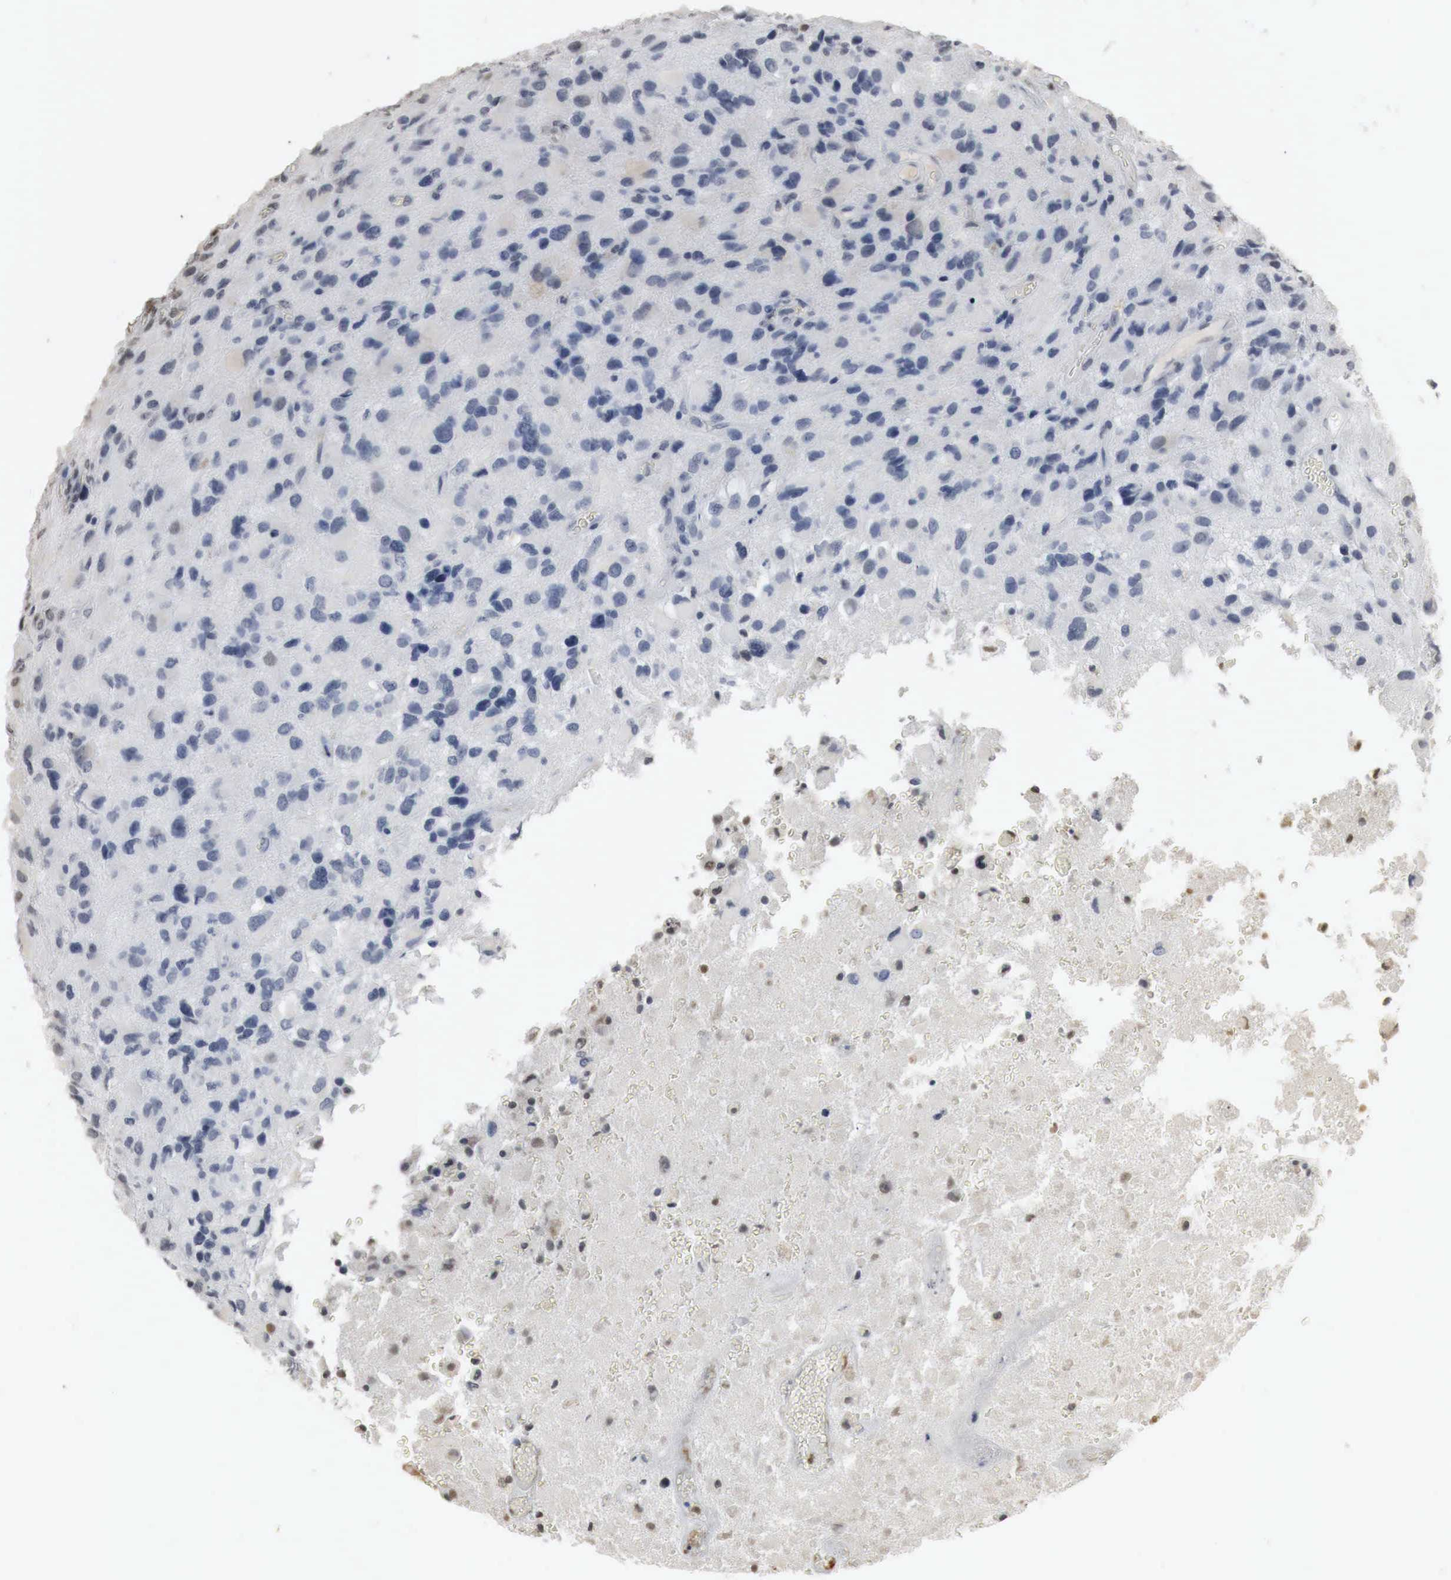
{"staining": {"intensity": "negative", "quantity": "none", "location": "none"}, "tissue": "glioma", "cell_type": "Tumor cells", "image_type": "cancer", "snomed": [{"axis": "morphology", "description": "Glioma, malignant, High grade"}, {"axis": "topography", "description": "Brain"}], "caption": "This is an IHC image of human malignant glioma (high-grade). There is no expression in tumor cells.", "gene": "ERBB4", "patient": {"sex": "male", "age": 69}}